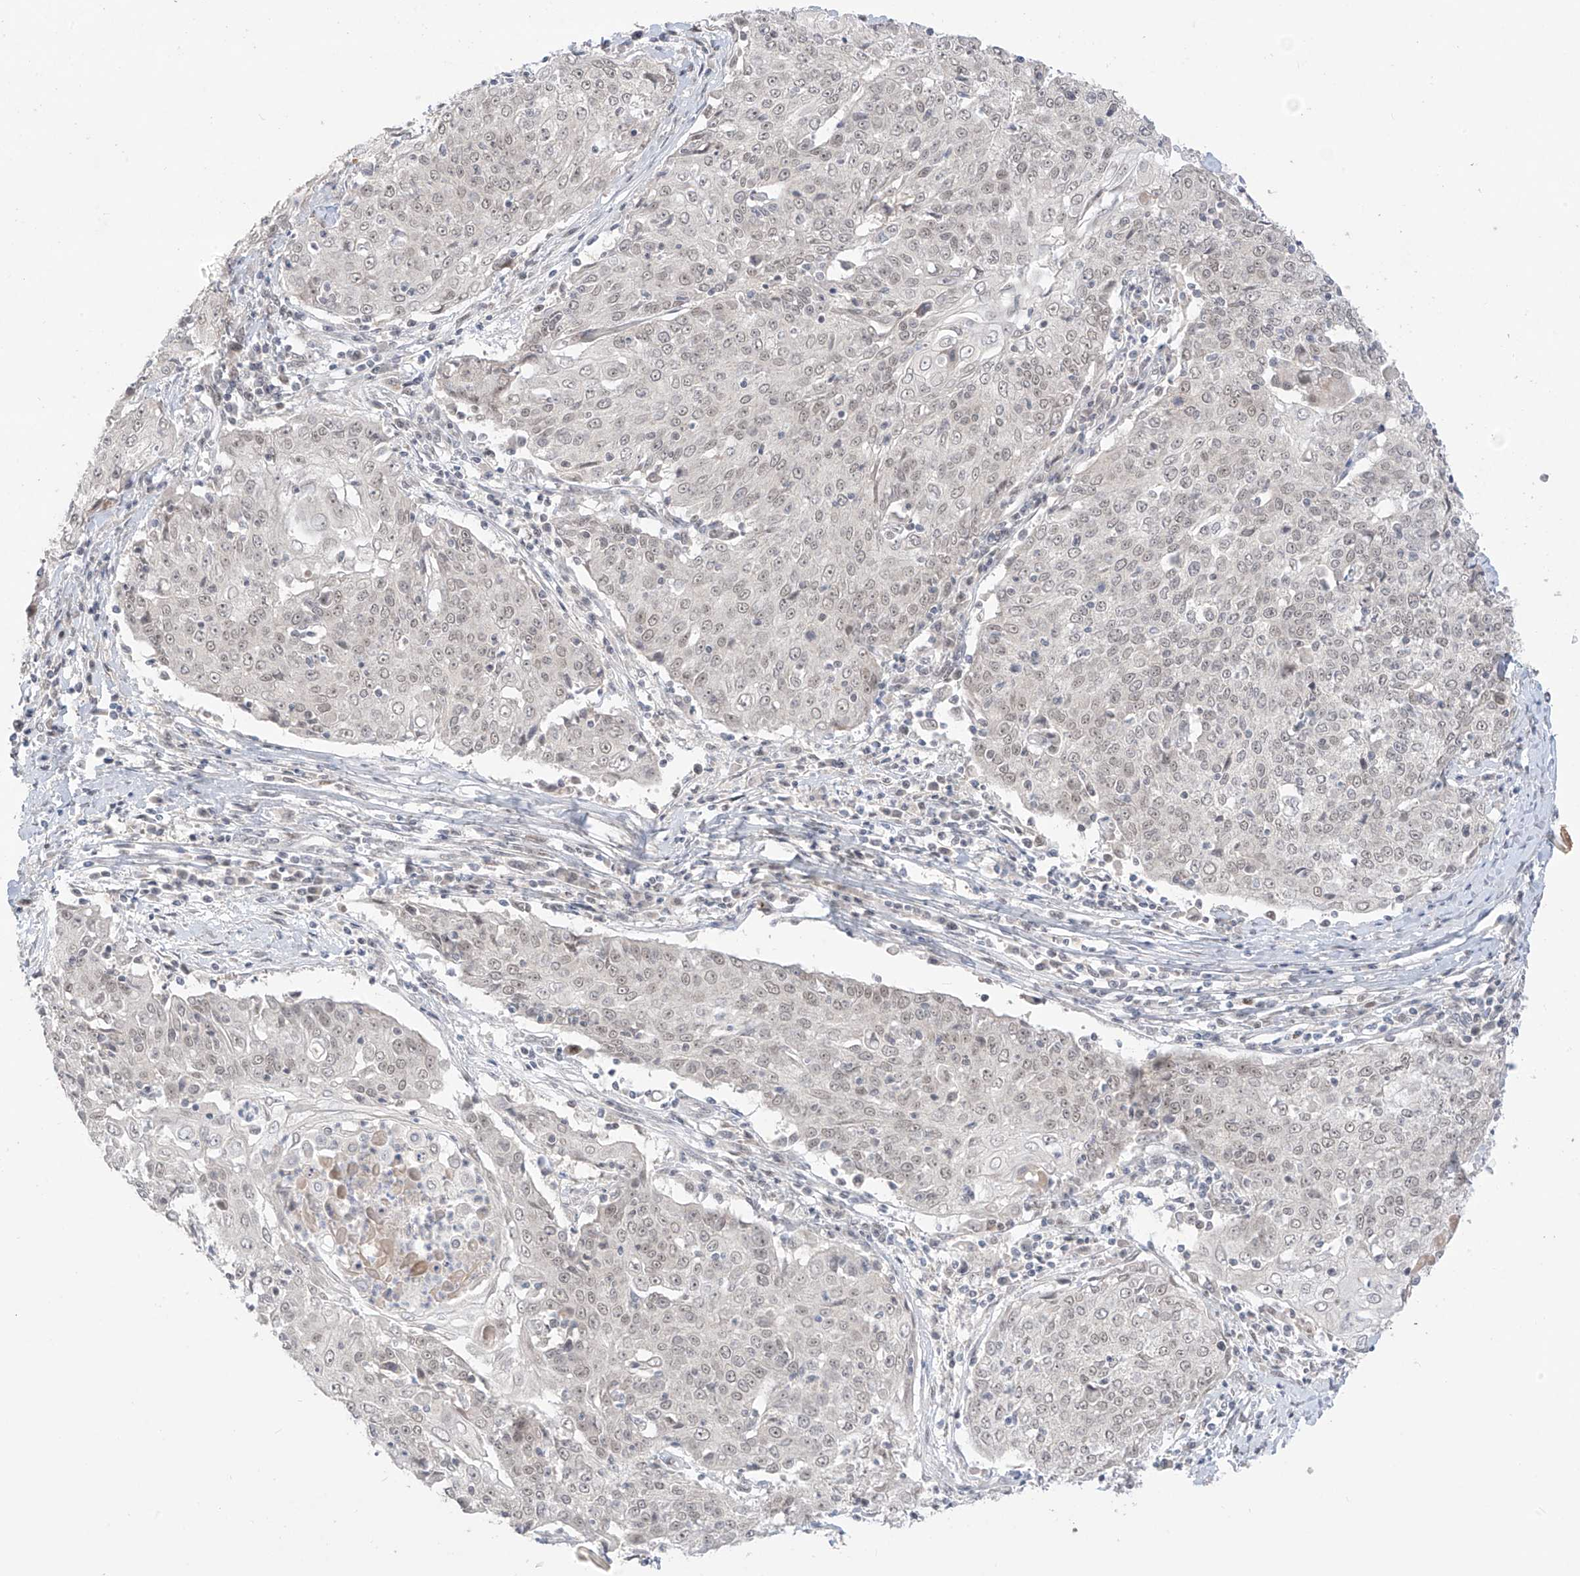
{"staining": {"intensity": "weak", "quantity": ">75%", "location": "nuclear"}, "tissue": "cervical cancer", "cell_type": "Tumor cells", "image_type": "cancer", "snomed": [{"axis": "morphology", "description": "Squamous cell carcinoma, NOS"}, {"axis": "topography", "description": "Cervix"}], "caption": "This image exhibits immunohistochemistry staining of cervical cancer (squamous cell carcinoma), with low weak nuclear expression in approximately >75% of tumor cells.", "gene": "OGT", "patient": {"sex": "female", "age": 48}}